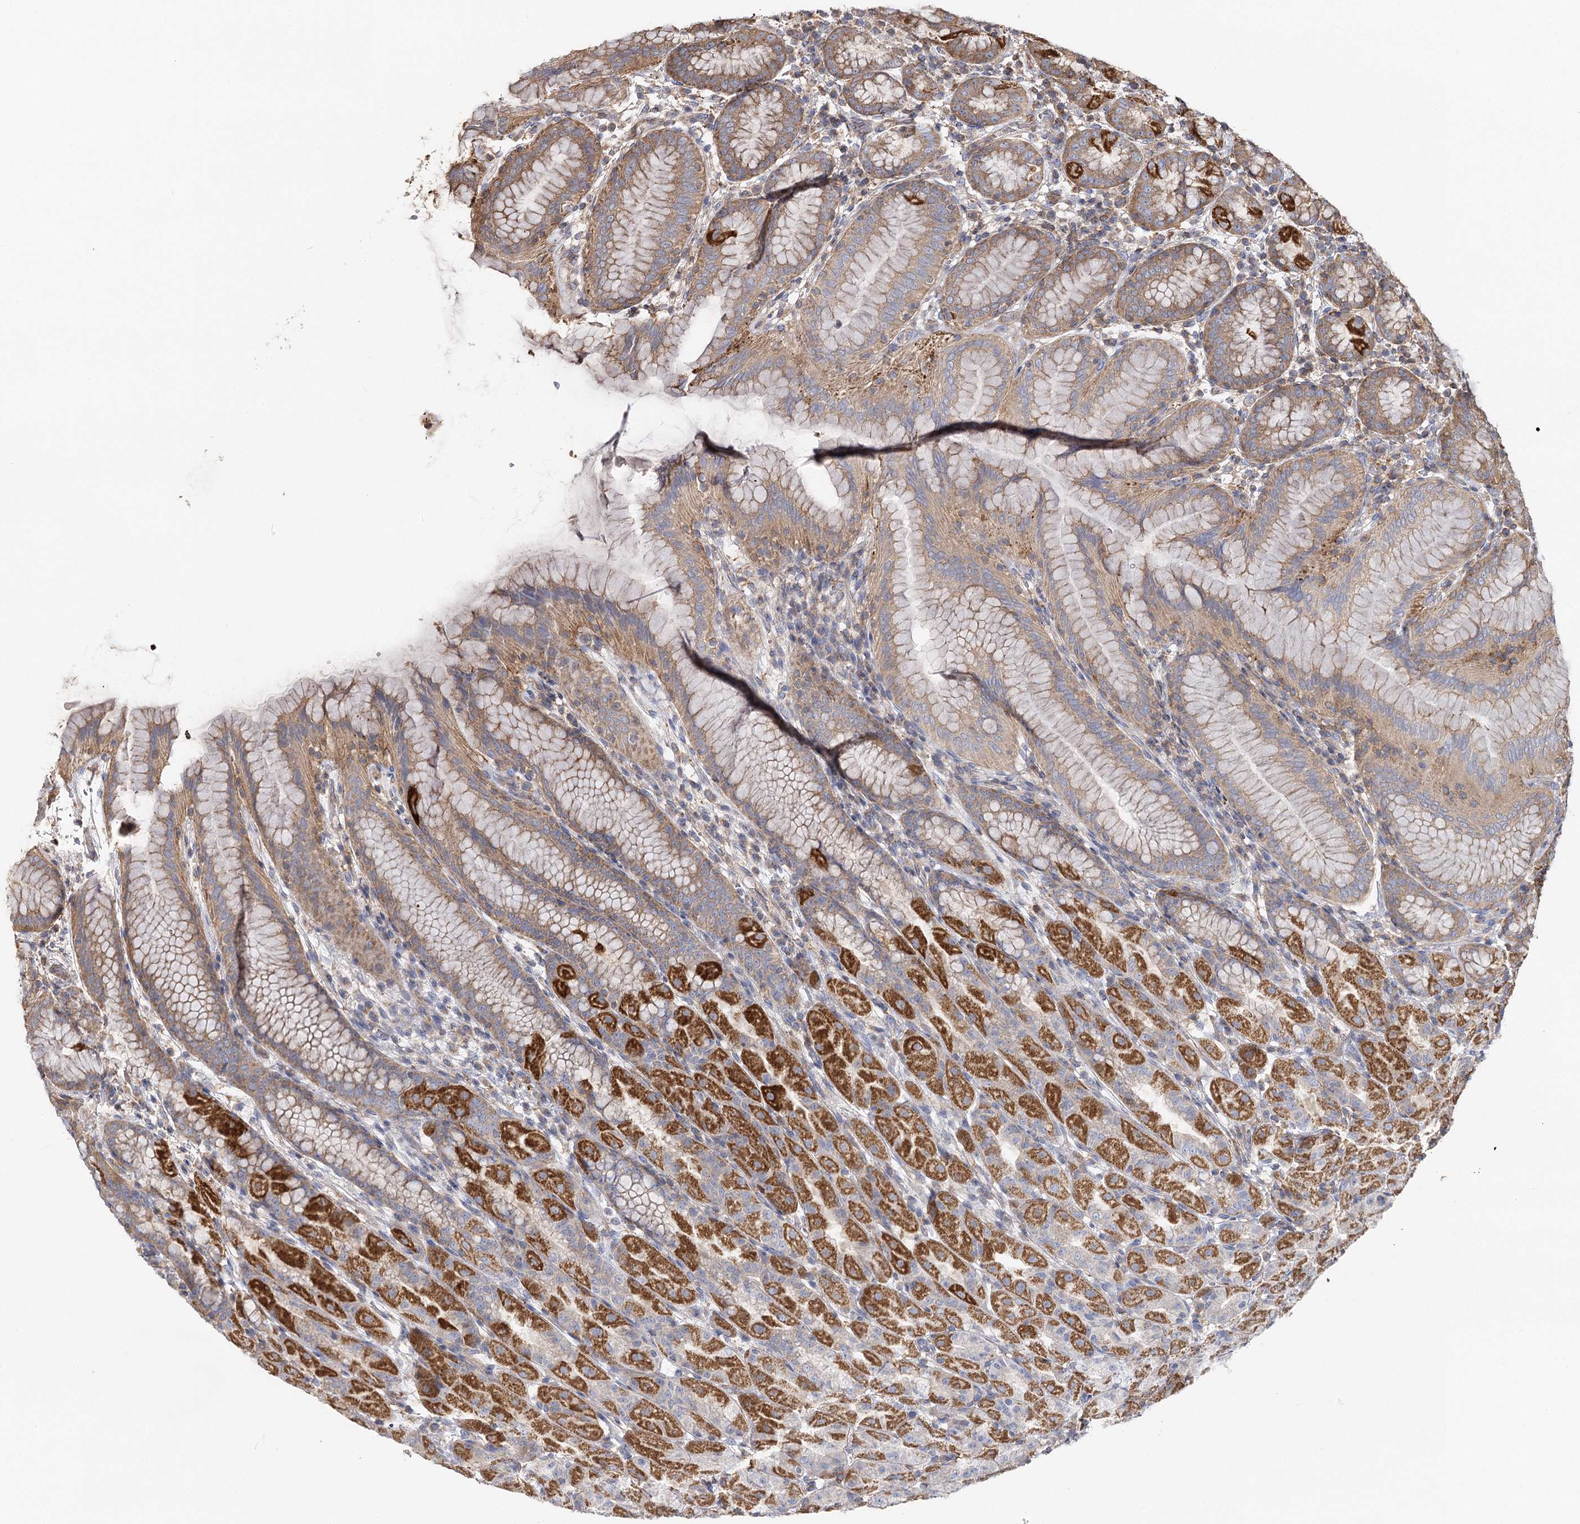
{"staining": {"intensity": "strong", "quantity": "25%-75%", "location": "cytoplasmic/membranous"}, "tissue": "stomach", "cell_type": "Glandular cells", "image_type": "normal", "snomed": [{"axis": "morphology", "description": "Normal tissue, NOS"}, {"axis": "topography", "description": "Stomach"}], "caption": "DAB immunohistochemical staining of benign stomach shows strong cytoplasmic/membranous protein positivity in approximately 25%-75% of glandular cells. (IHC, brightfield microscopy, high magnification).", "gene": "SEC24B", "patient": {"sex": "female", "age": 79}}